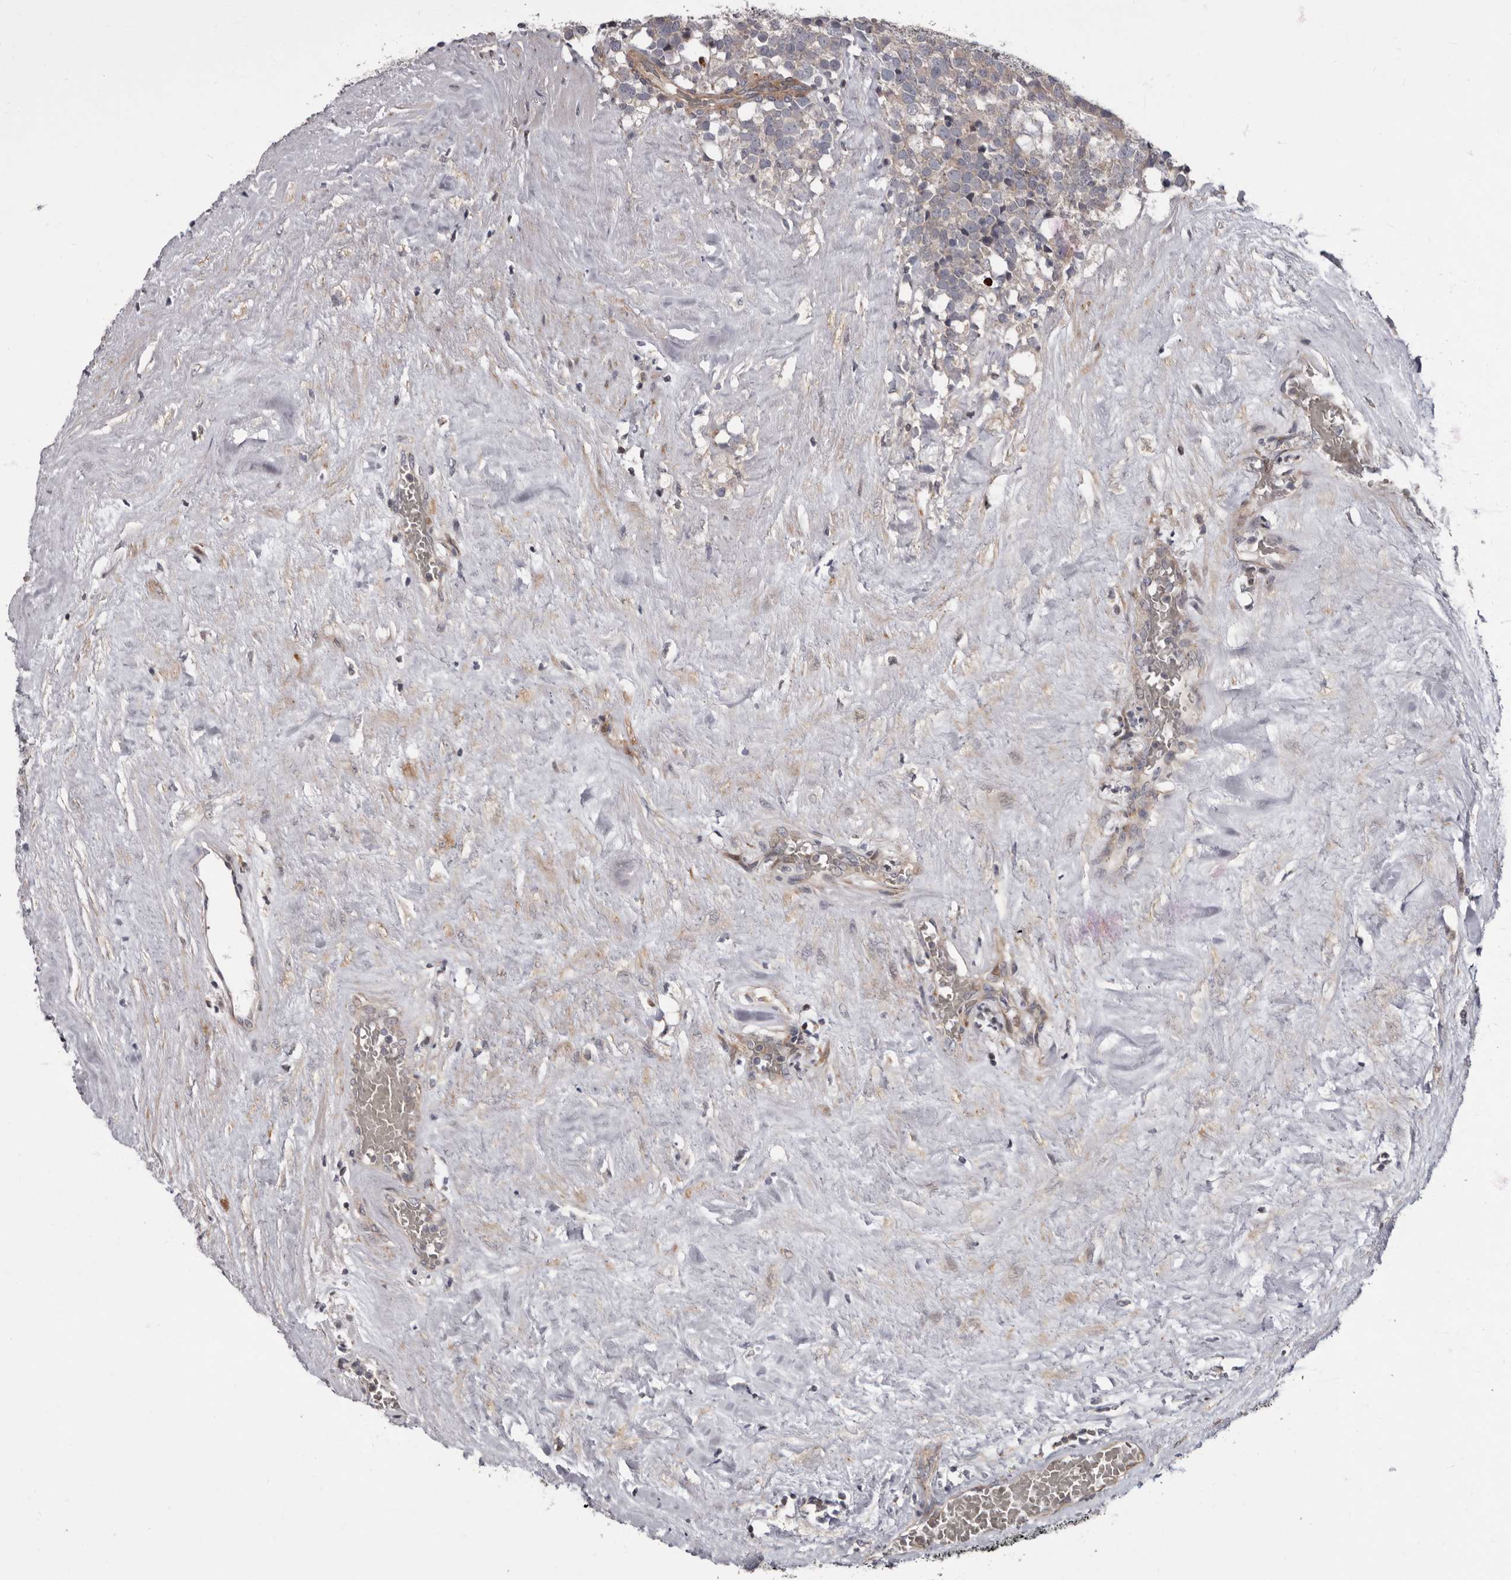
{"staining": {"intensity": "negative", "quantity": "none", "location": "none"}, "tissue": "testis cancer", "cell_type": "Tumor cells", "image_type": "cancer", "snomed": [{"axis": "morphology", "description": "Seminoma, NOS"}, {"axis": "topography", "description": "Testis"}], "caption": "Seminoma (testis) stained for a protein using IHC exhibits no expression tumor cells.", "gene": "FGFR4", "patient": {"sex": "male", "age": 71}}